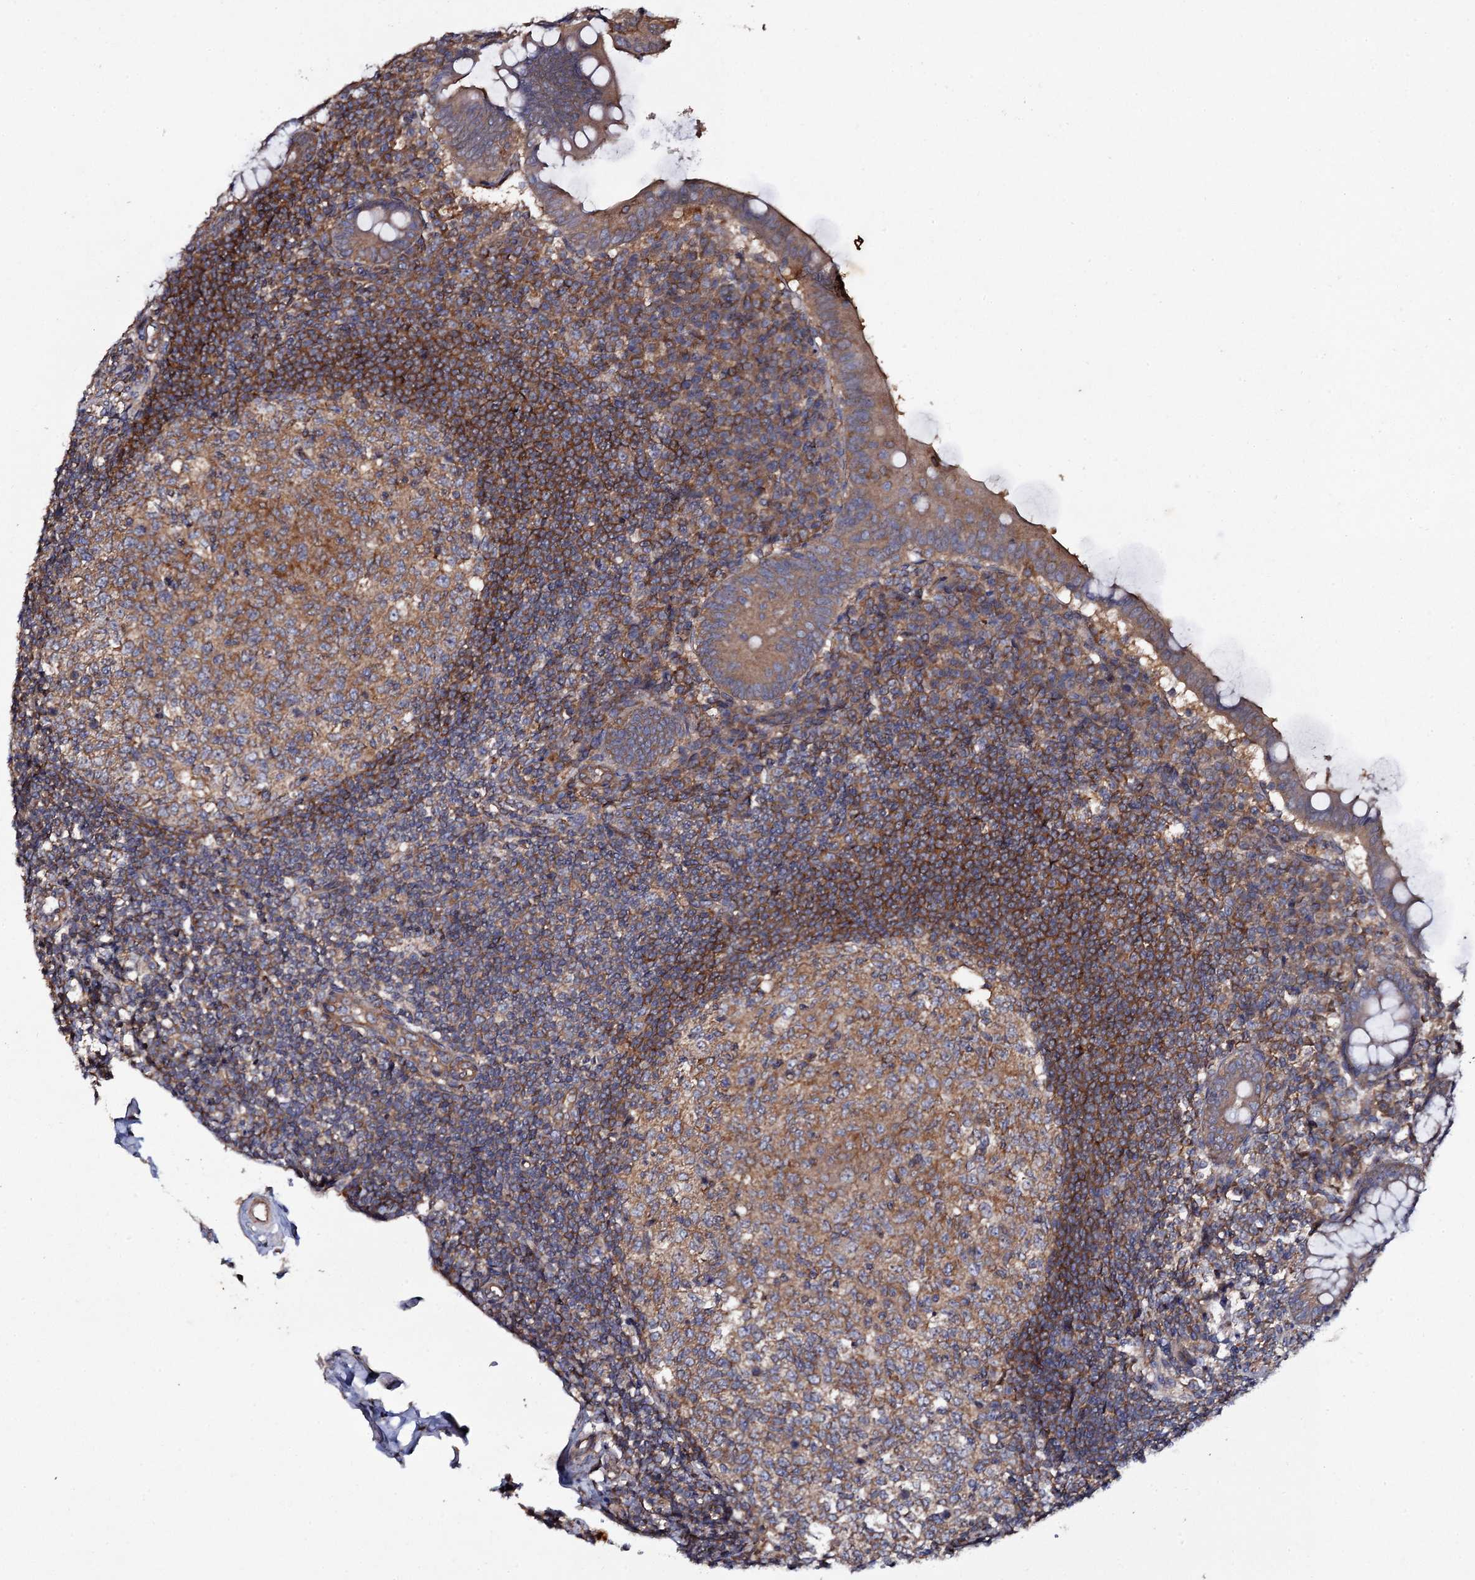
{"staining": {"intensity": "moderate", "quantity": ">75%", "location": "cytoplasmic/membranous"}, "tissue": "appendix", "cell_type": "Glandular cells", "image_type": "normal", "snomed": [{"axis": "morphology", "description": "Normal tissue, NOS"}, {"axis": "topography", "description": "Appendix"}], "caption": "Brown immunohistochemical staining in unremarkable human appendix reveals moderate cytoplasmic/membranous staining in about >75% of glandular cells. The staining was performed using DAB (3,3'-diaminobenzidine), with brown indicating positive protein expression. Nuclei are stained blue with hematoxylin.", "gene": "TTC23", "patient": {"sex": "female", "age": 33}}